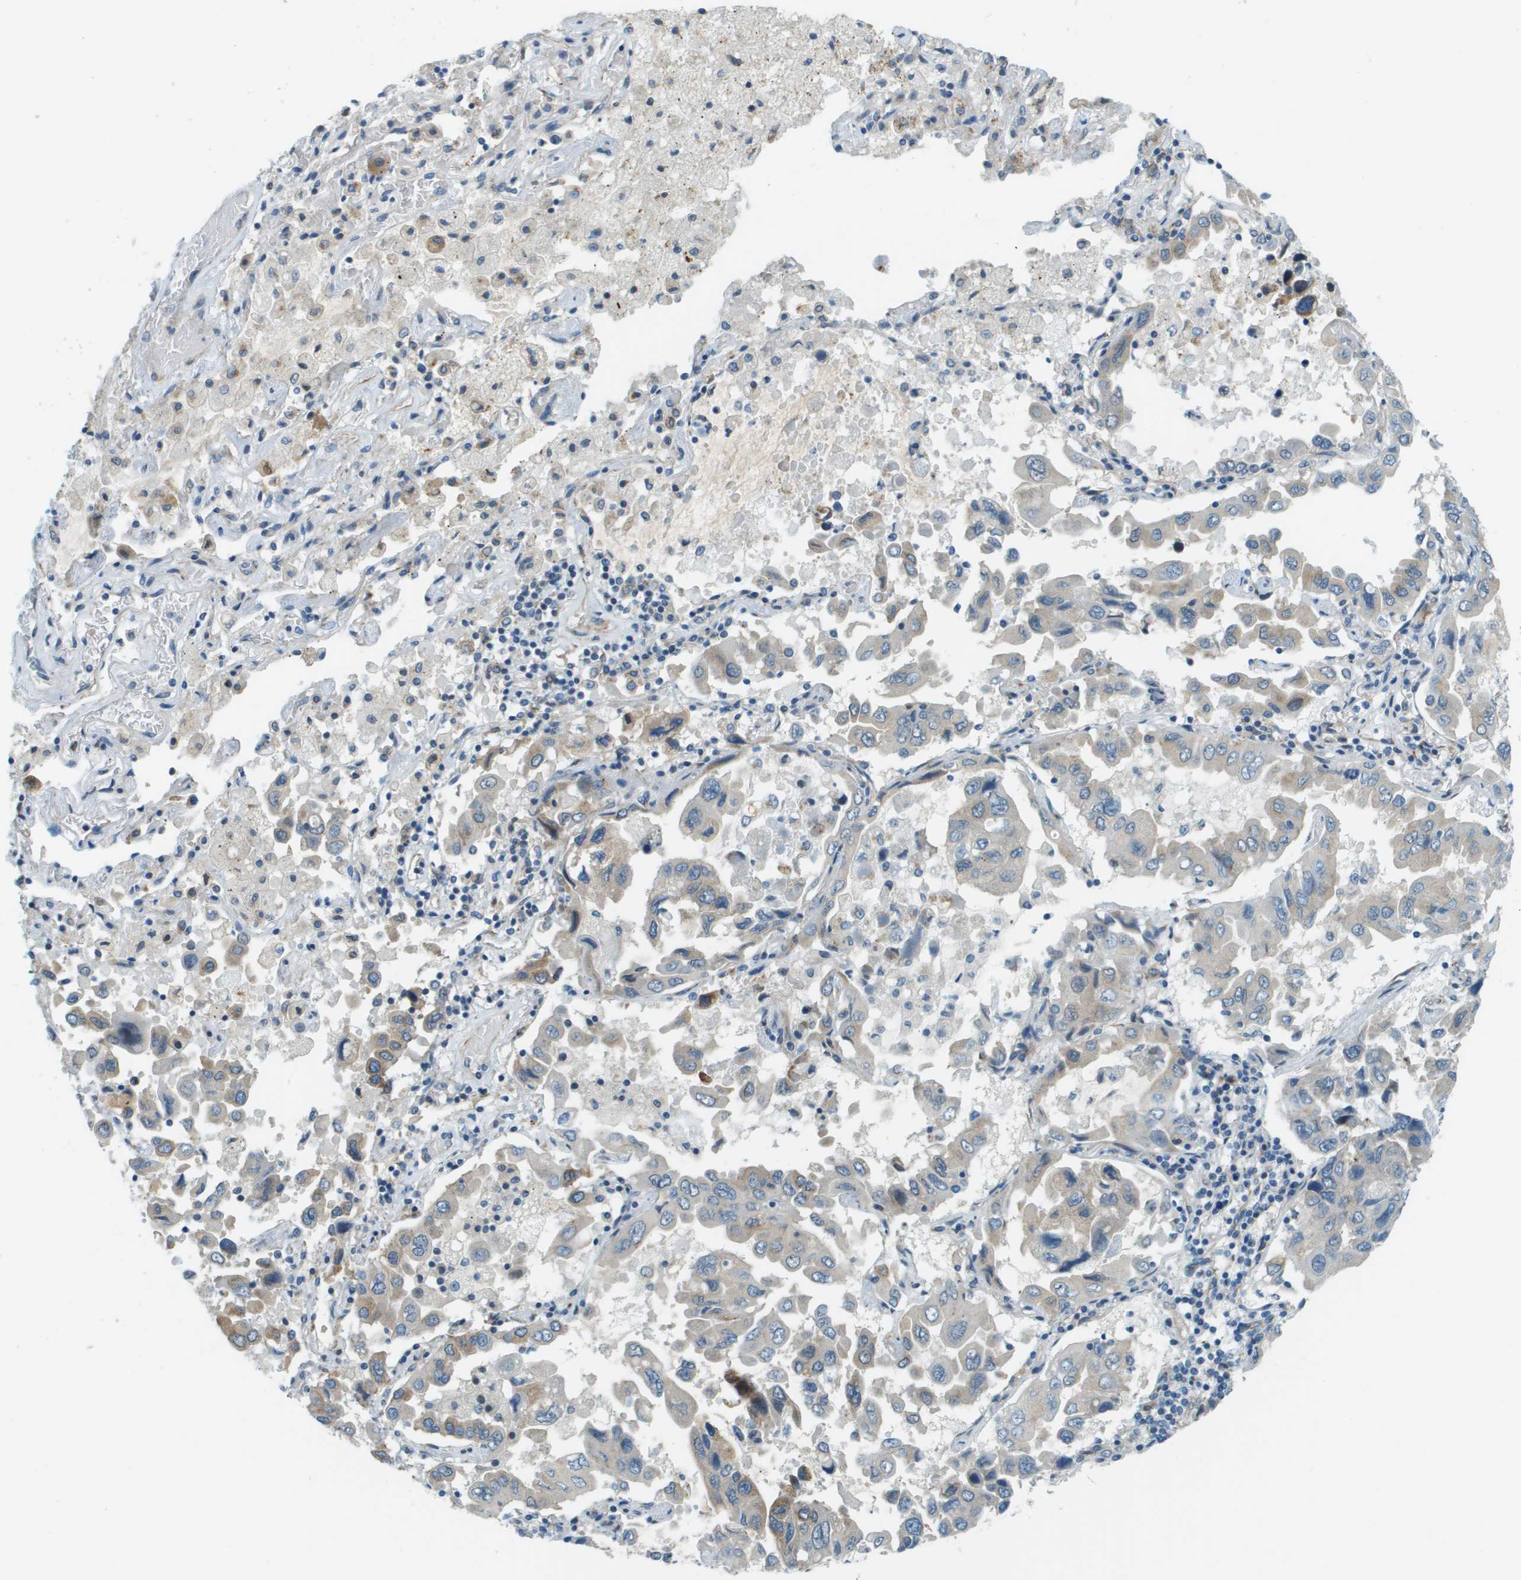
{"staining": {"intensity": "weak", "quantity": "<25%", "location": "cytoplasmic/membranous"}, "tissue": "lung cancer", "cell_type": "Tumor cells", "image_type": "cancer", "snomed": [{"axis": "morphology", "description": "Adenocarcinoma, NOS"}, {"axis": "topography", "description": "Lung"}], "caption": "Immunohistochemistry (IHC) of human adenocarcinoma (lung) demonstrates no positivity in tumor cells.", "gene": "ACBD3", "patient": {"sex": "male", "age": 64}}